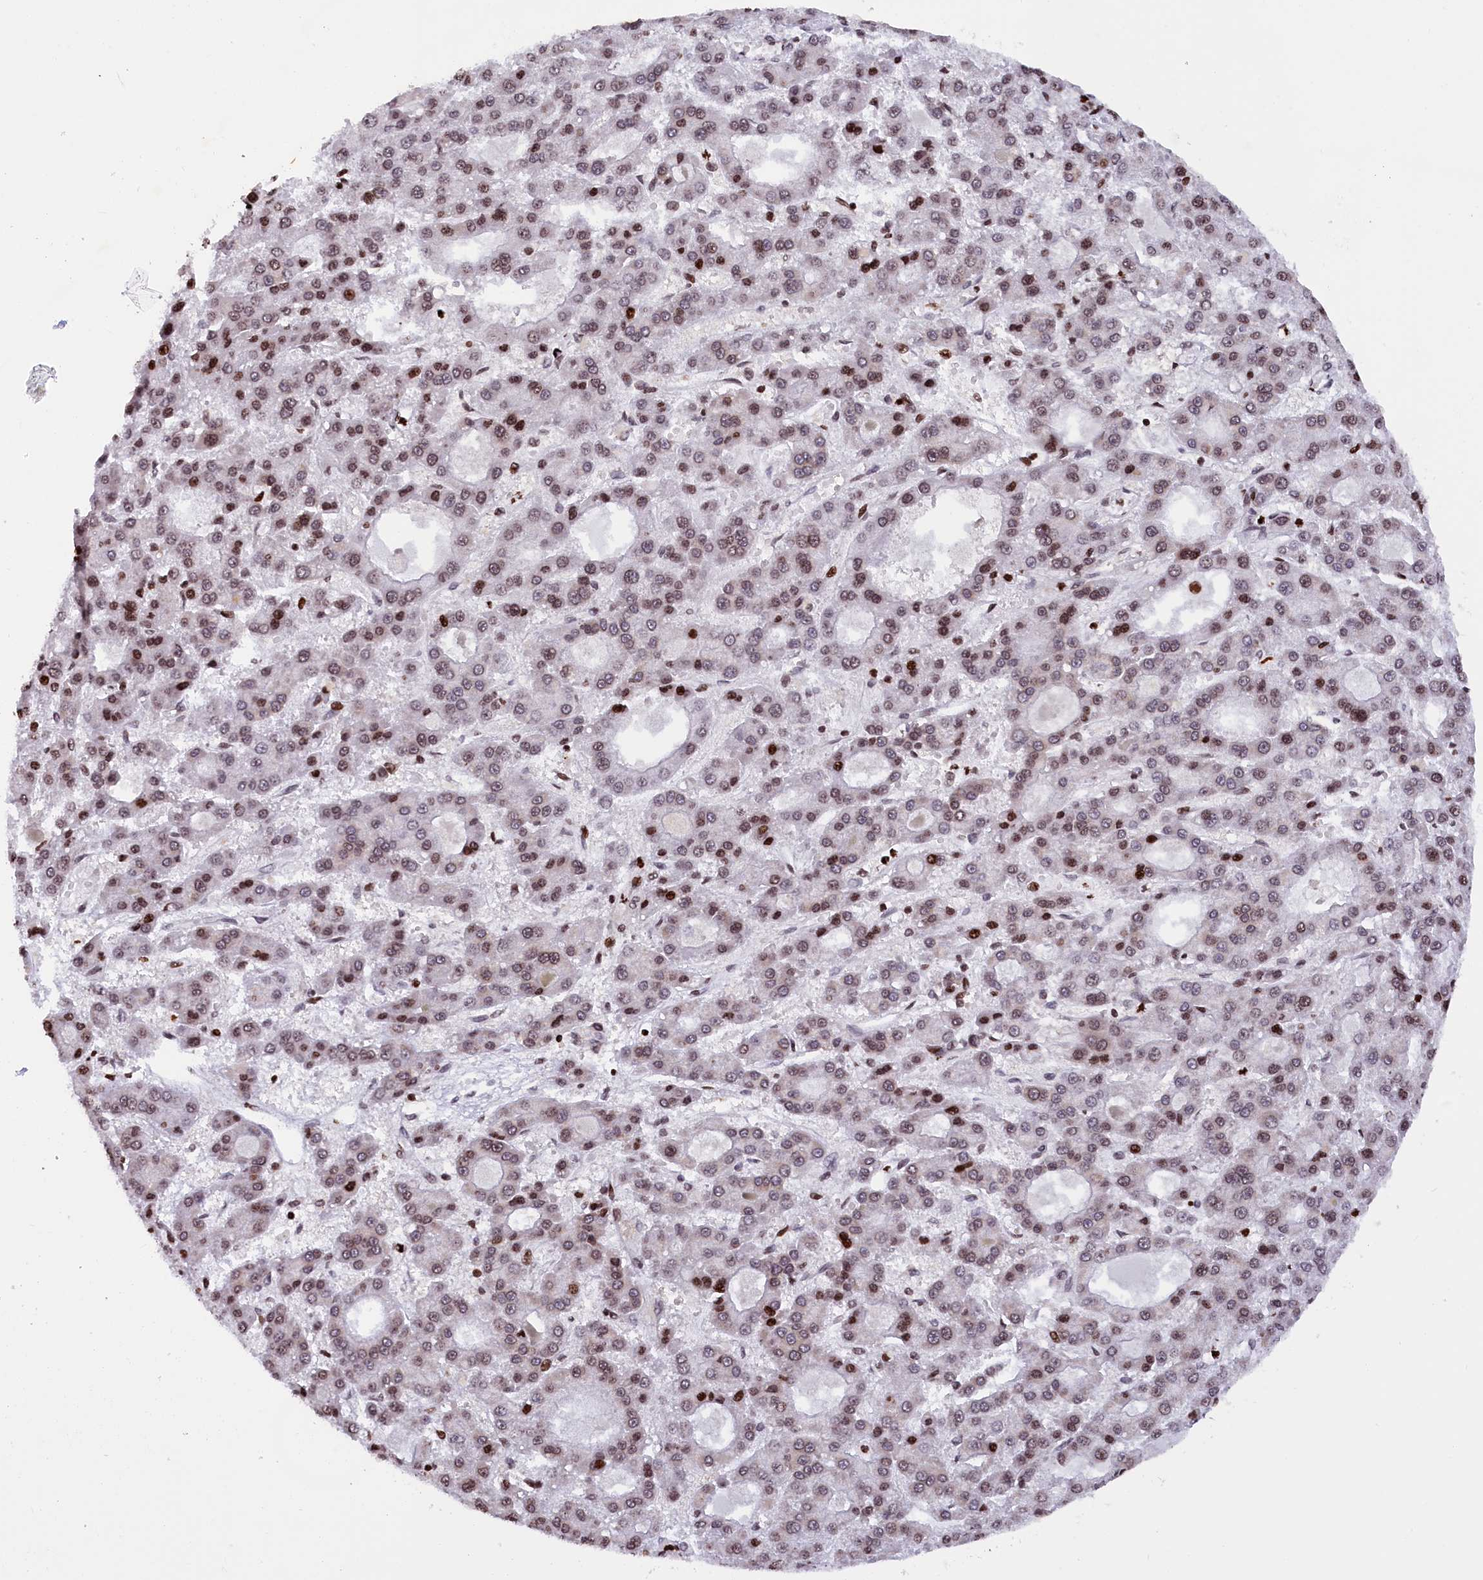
{"staining": {"intensity": "strong", "quantity": "<25%", "location": "nuclear"}, "tissue": "liver cancer", "cell_type": "Tumor cells", "image_type": "cancer", "snomed": [{"axis": "morphology", "description": "Carcinoma, Hepatocellular, NOS"}, {"axis": "topography", "description": "Liver"}], "caption": "Immunohistochemical staining of liver cancer (hepatocellular carcinoma) demonstrates medium levels of strong nuclear protein staining in approximately <25% of tumor cells. (DAB (3,3'-diaminobenzidine) IHC with brightfield microscopy, high magnification).", "gene": "TIMM29", "patient": {"sex": "male", "age": 70}}